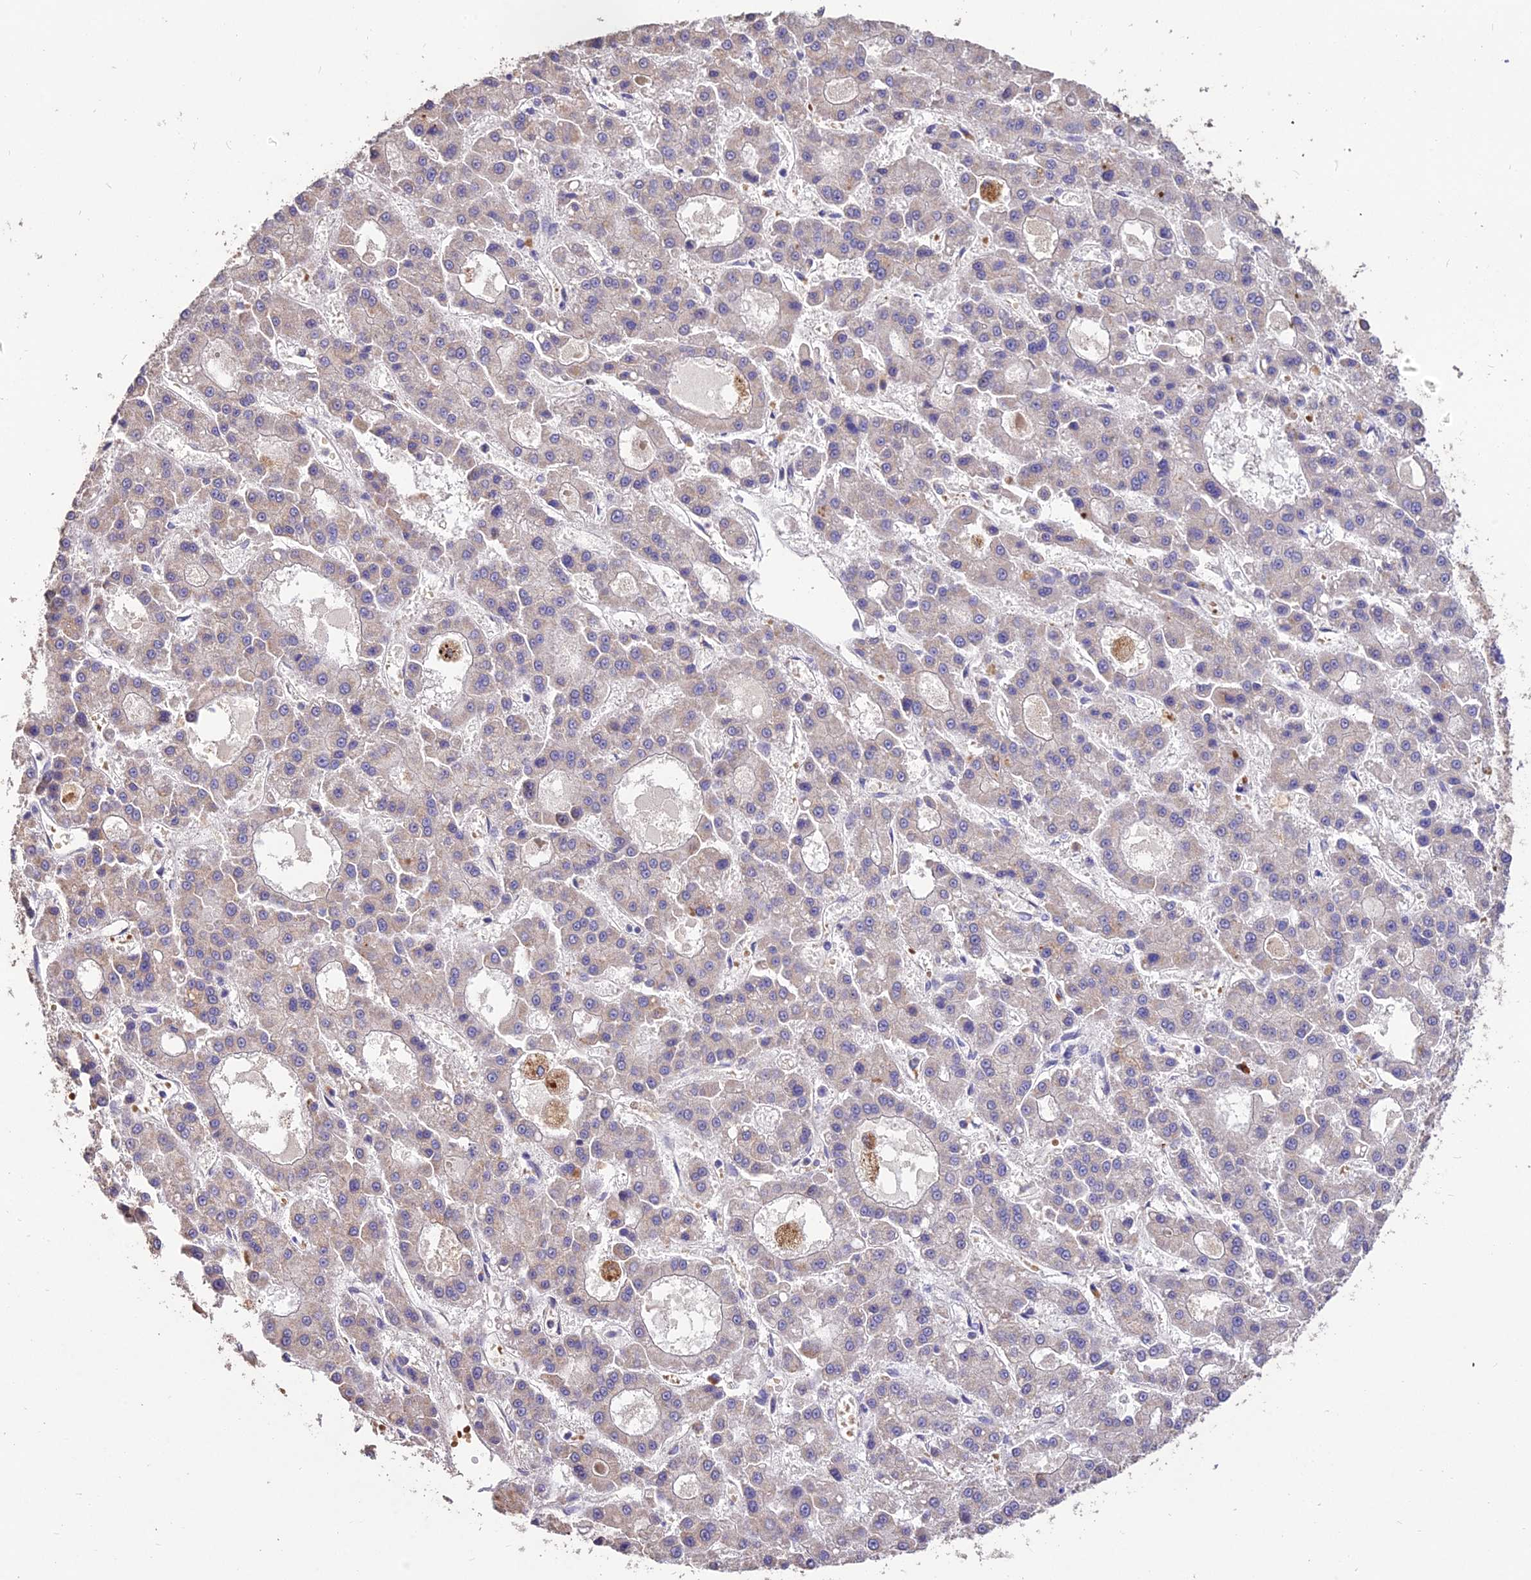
{"staining": {"intensity": "negative", "quantity": "none", "location": "none"}, "tissue": "liver cancer", "cell_type": "Tumor cells", "image_type": "cancer", "snomed": [{"axis": "morphology", "description": "Carcinoma, Hepatocellular, NOS"}, {"axis": "topography", "description": "Liver"}], "caption": "This is an immunohistochemistry image of human liver hepatocellular carcinoma. There is no expression in tumor cells.", "gene": "SDHD", "patient": {"sex": "male", "age": 70}}